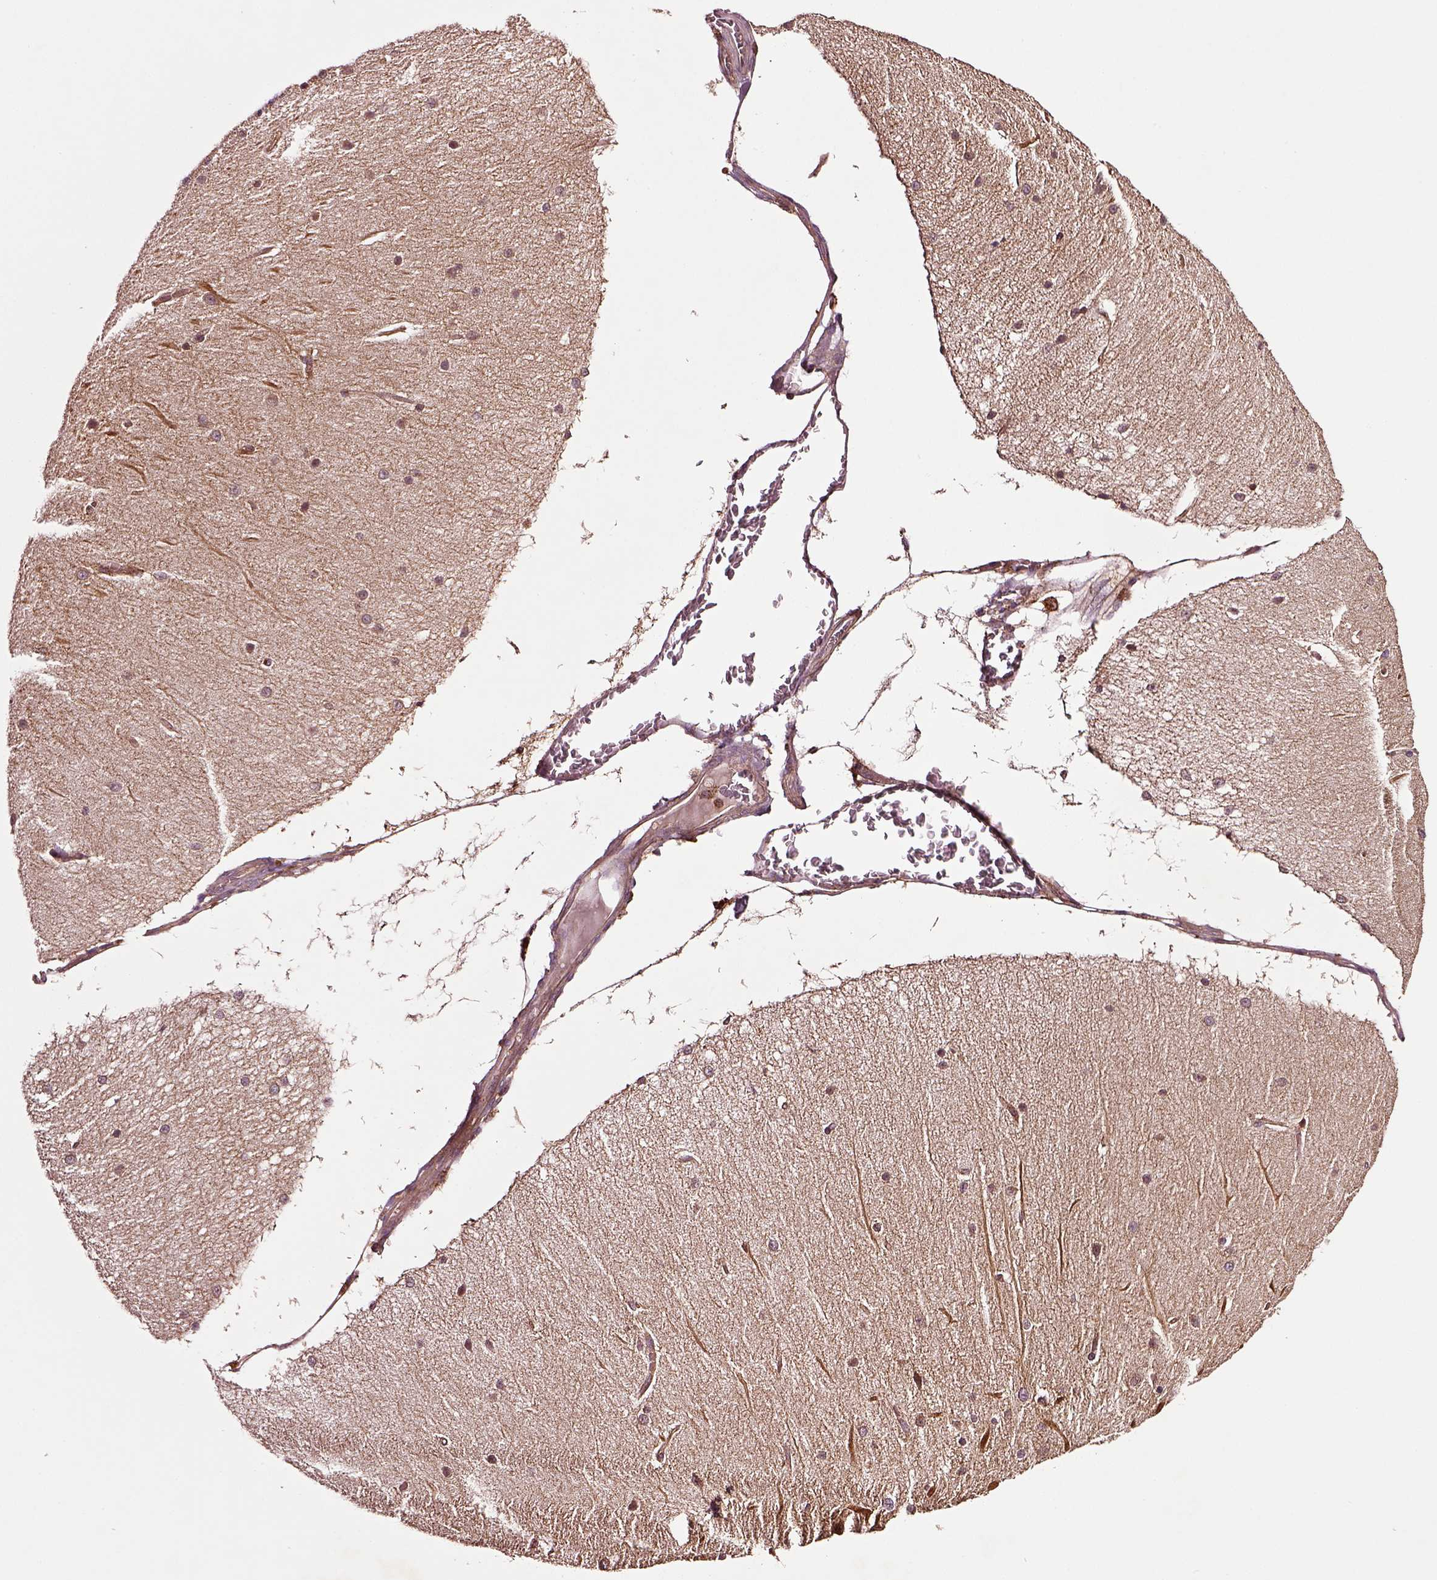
{"staining": {"intensity": "moderate", "quantity": "<25%", "location": "cytoplasmic/membranous"}, "tissue": "cerebellum", "cell_type": "Cells in granular layer", "image_type": "normal", "snomed": [{"axis": "morphology", "description": "Normal tissue, NOS"}, {"axis": "topography", "description": "Cerebellum"}], "caption": "Immunohistochemical staining of unremarkable cerebellum displays <25% levels of moderate cytoplasmic/membranous protein staining in about <25% of cells in granular layer.", "gene": "WASHC2A", "patient": {"sex": "female", "age": 54}}